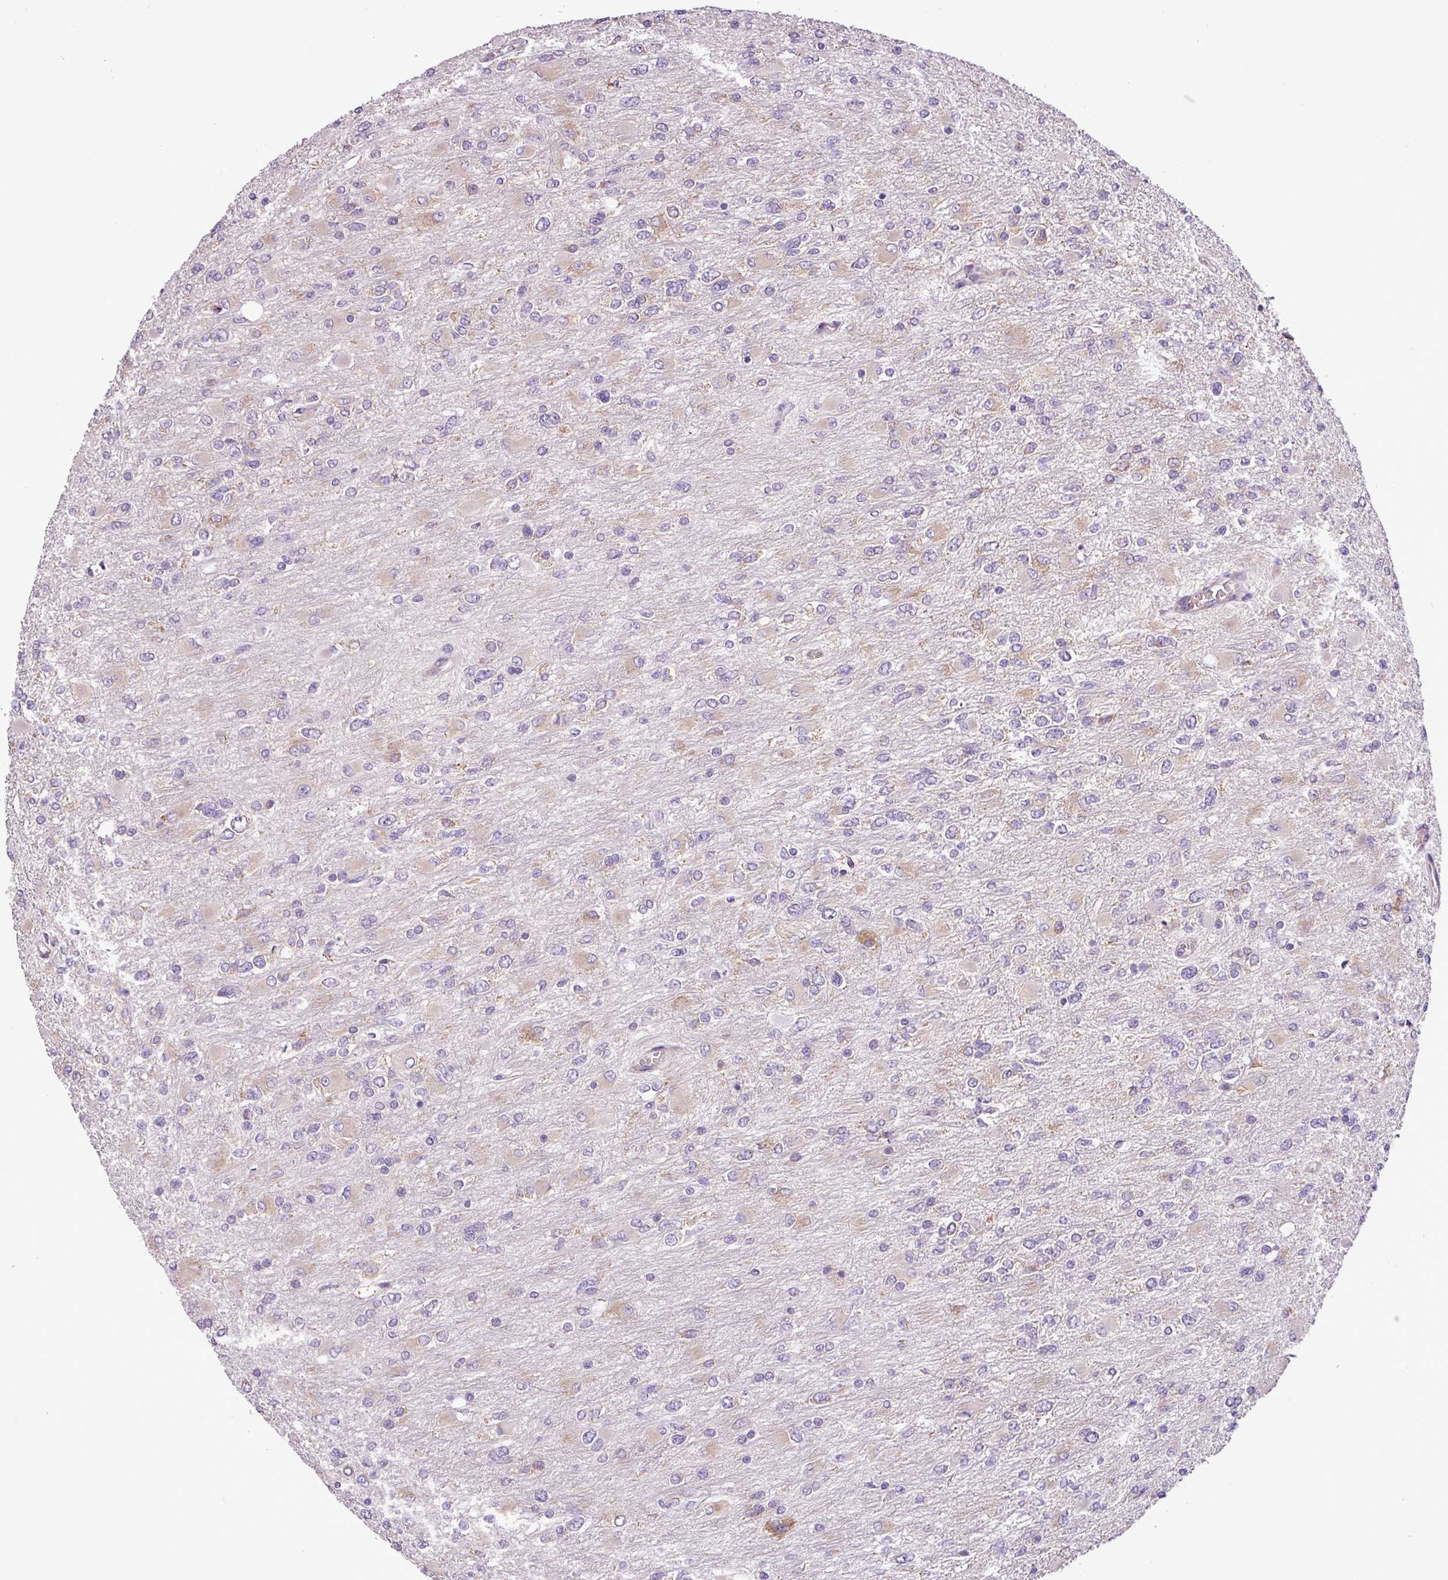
{"staining": {"intensity": "weak", "quantity": "<25%", "location": "cytoplasmic/membranous"}, "tissue": "glioma", "cell_type": "Tumor cells", "image_type": "cancer", "snomed": [{"axis": "morphology", "description": "Glioma, malignant, High grade"}, {"axis": "topography", "description": "Cerebral cortex"}], "caption": "Glioma was stained to show a protein in brown. There is no significant staining in tumor cells. The staining was performed using DAB (3,3'-diaminobenzidine) to visualize the protein expression in brown, while the nuclei were stained in blue with hematoxylin (Magnification: 20x).", "gene": "RPL13", "patient": {"sex": "female", "age": 36}}